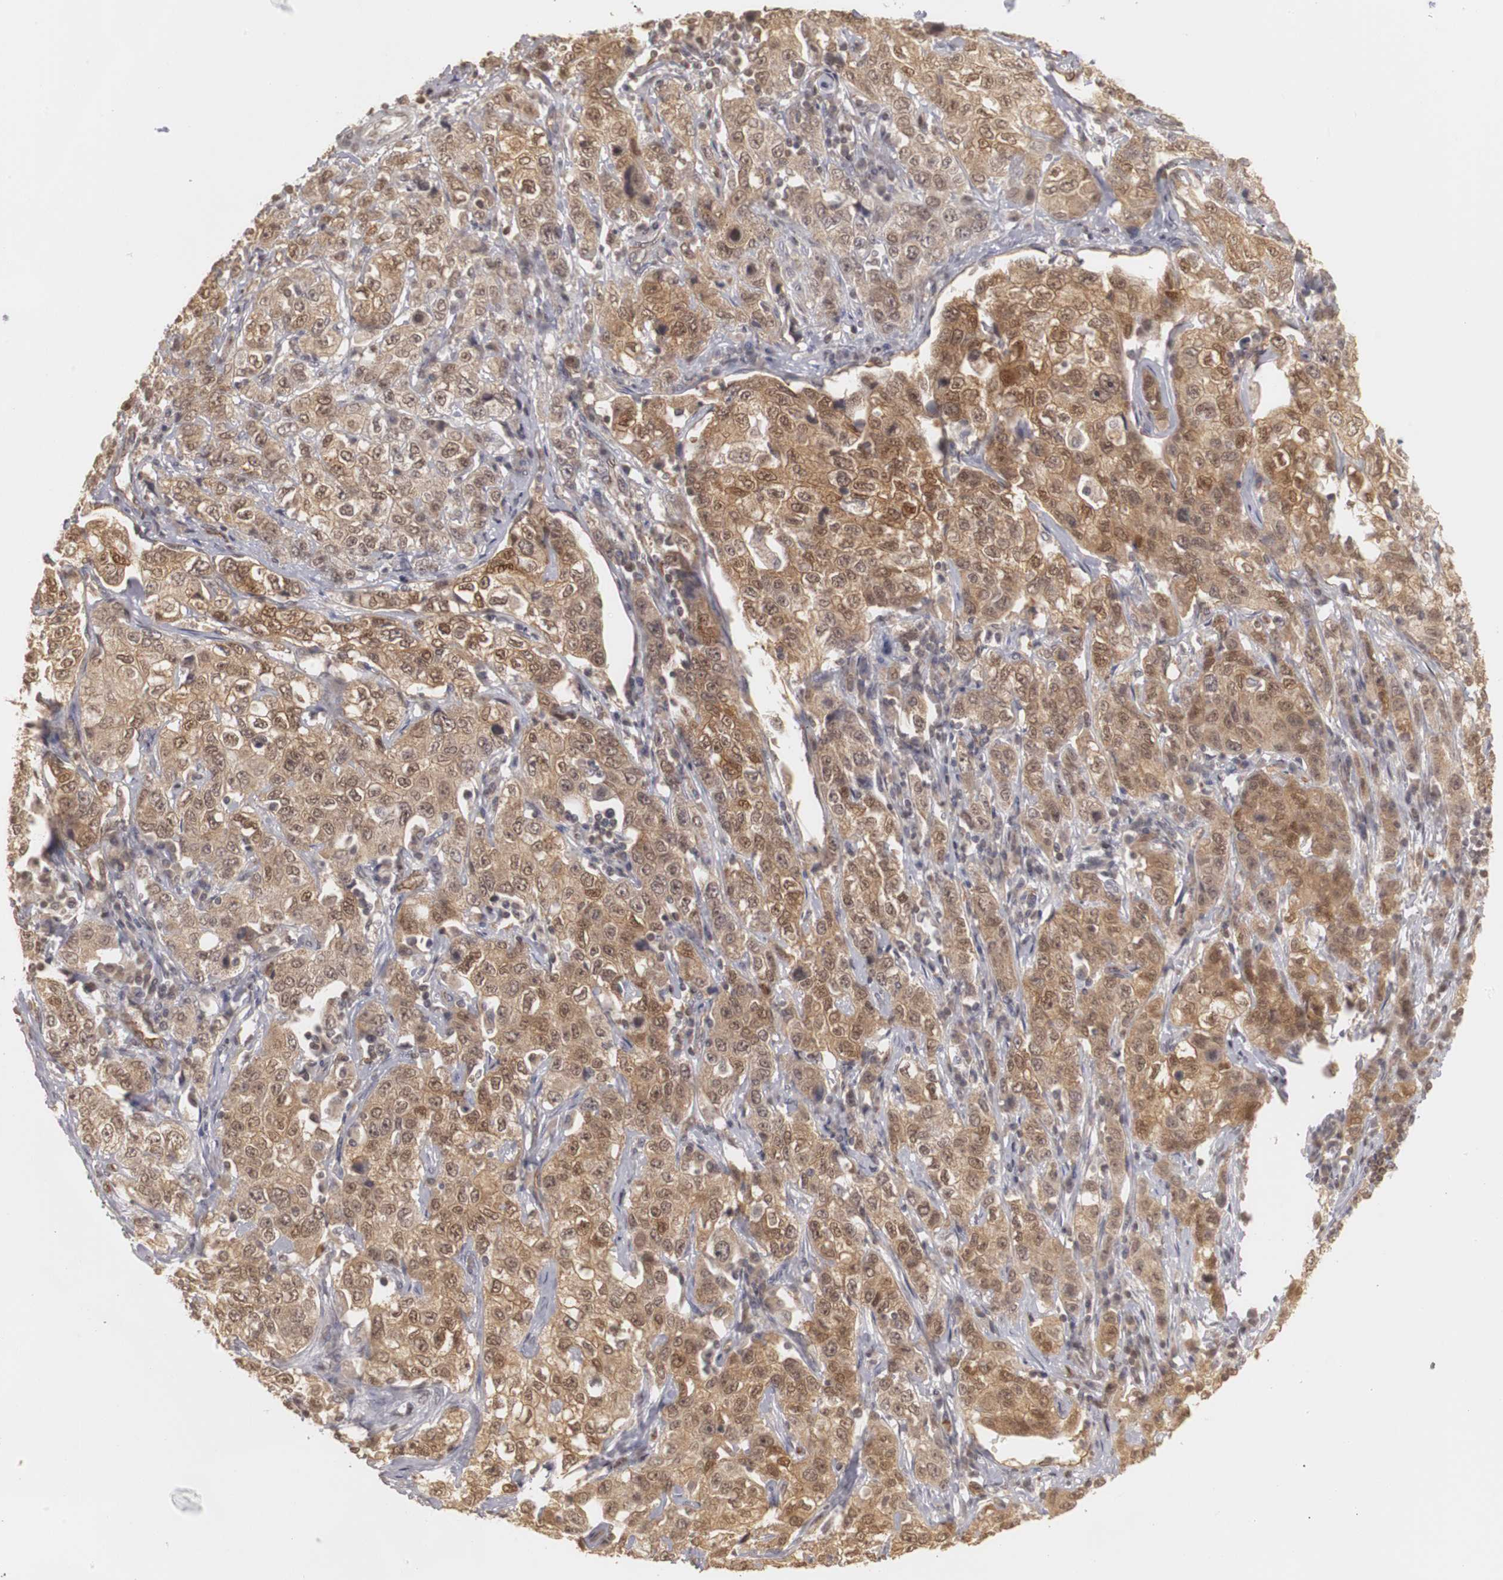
{"staining": {"intensity": "moderate", "quantity": ">75%", "location": "cytoplasmic/membranous,nuclear"}, "tissue": "stomach cancer", "cell_type": "Tumor cells", "image_type": "cancer", "snomed": [{"axis": "morphology", "description": "Adenocarcinoma, NOS"}, {"axis": "topography", "description": "Stomach"}], "caption": "This micrograph displays immunohistochemistry staining of human stomach cancer, with medium moderate cytoplasmic/membranous and nuclear expression in approximately >75% of tumor cells.", "gene": "PLEKHA1", "patient": {"sex": "male", "age": 48}}